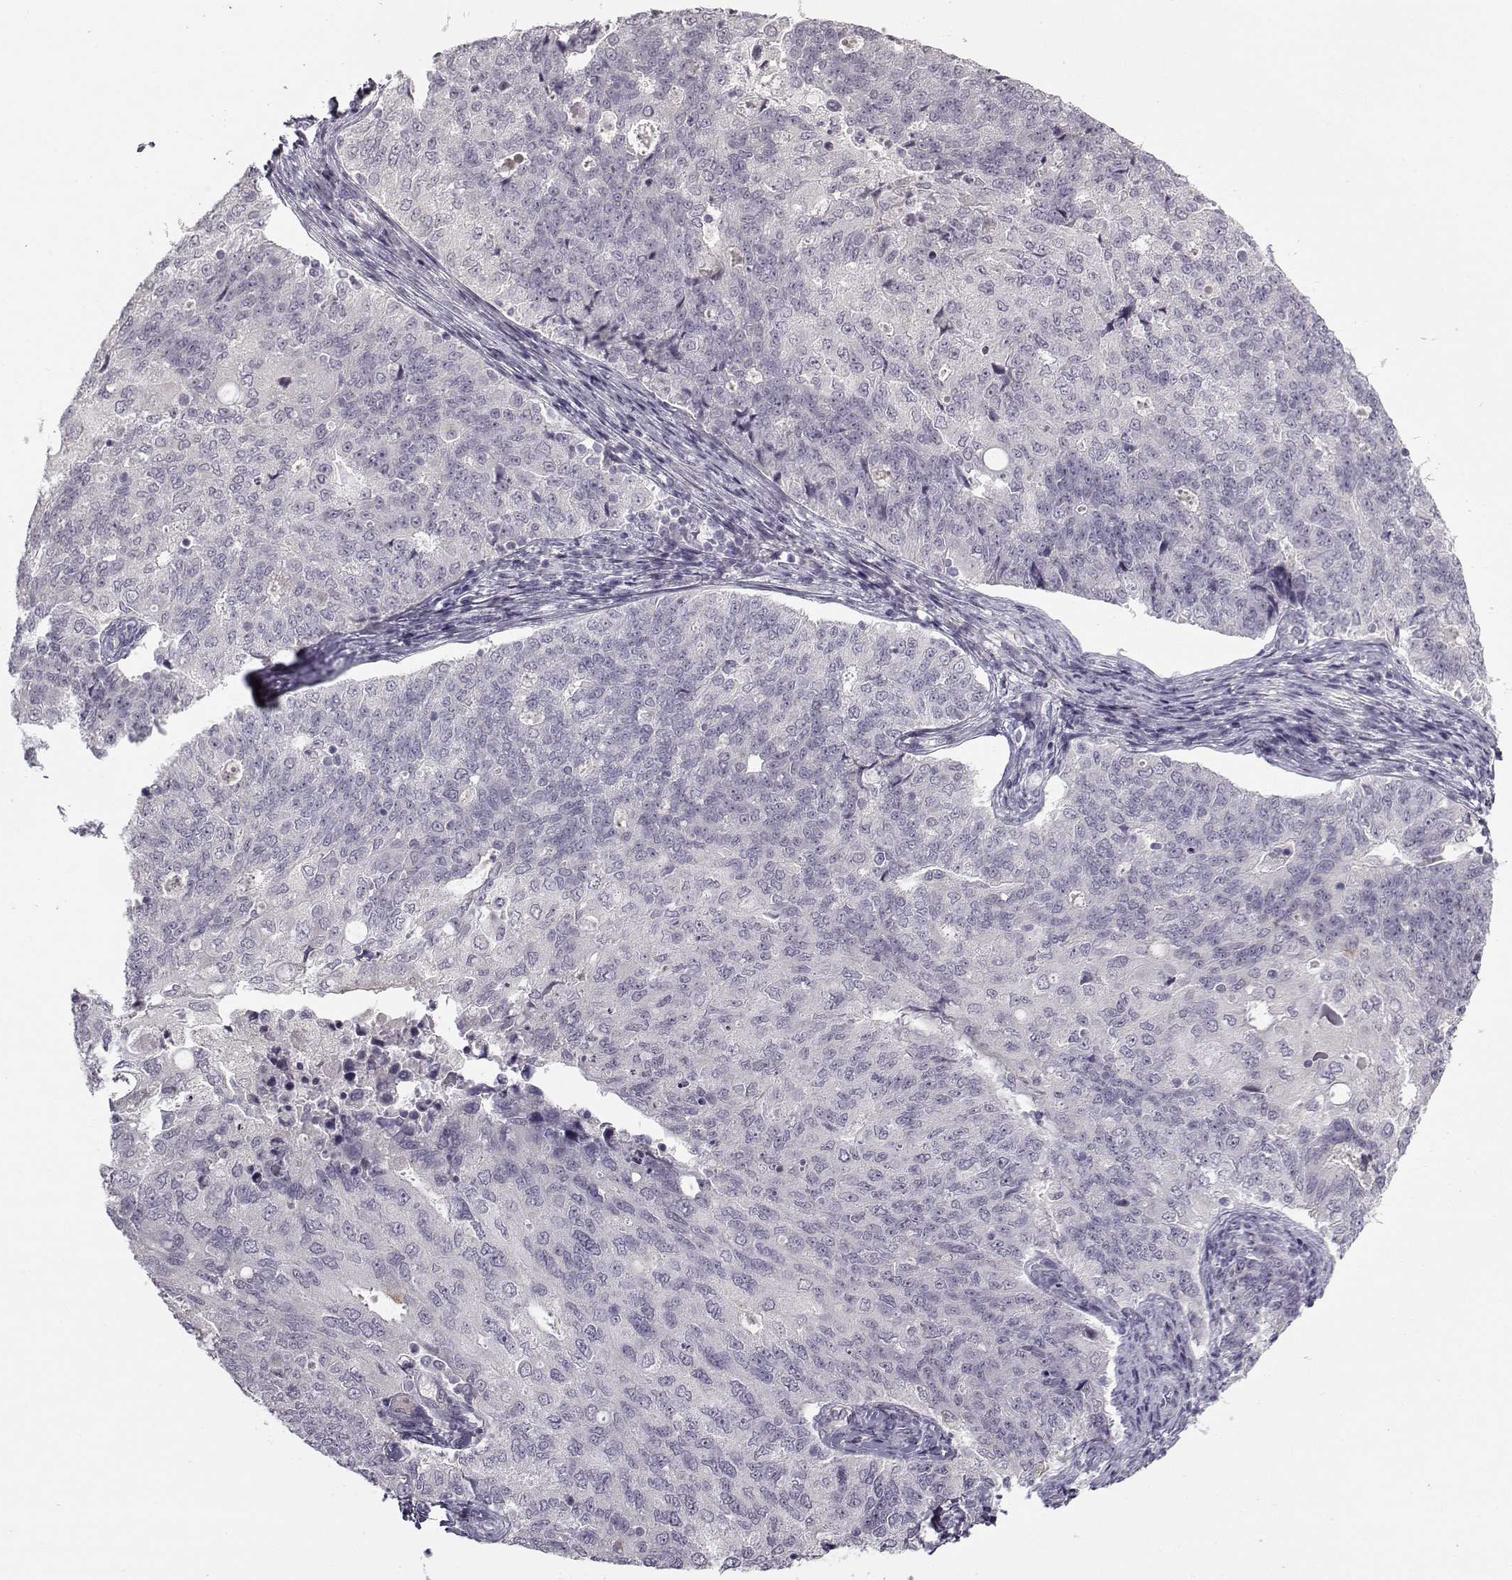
{"staining": {"intensity": "negative", "quantity": "none", "location": "none"}, "tissue": "endometrial cancer", "cell_type": "Tumor cells", "image_type": "cancer", "snomed": [{"axis": "morphology", "description": "Adenocarcinoma, NOS"}, {"axis": "topography", "description": "Endometrium"}], "caption": "An IHC micrograph of endometrial cancer (adenocarcinoma) is shown. There is no staining in tumor cells of endometrial cancer (adenocarcinoma).", "gene": "SNCA", "patient": {"sex": "female", "age": 43}}